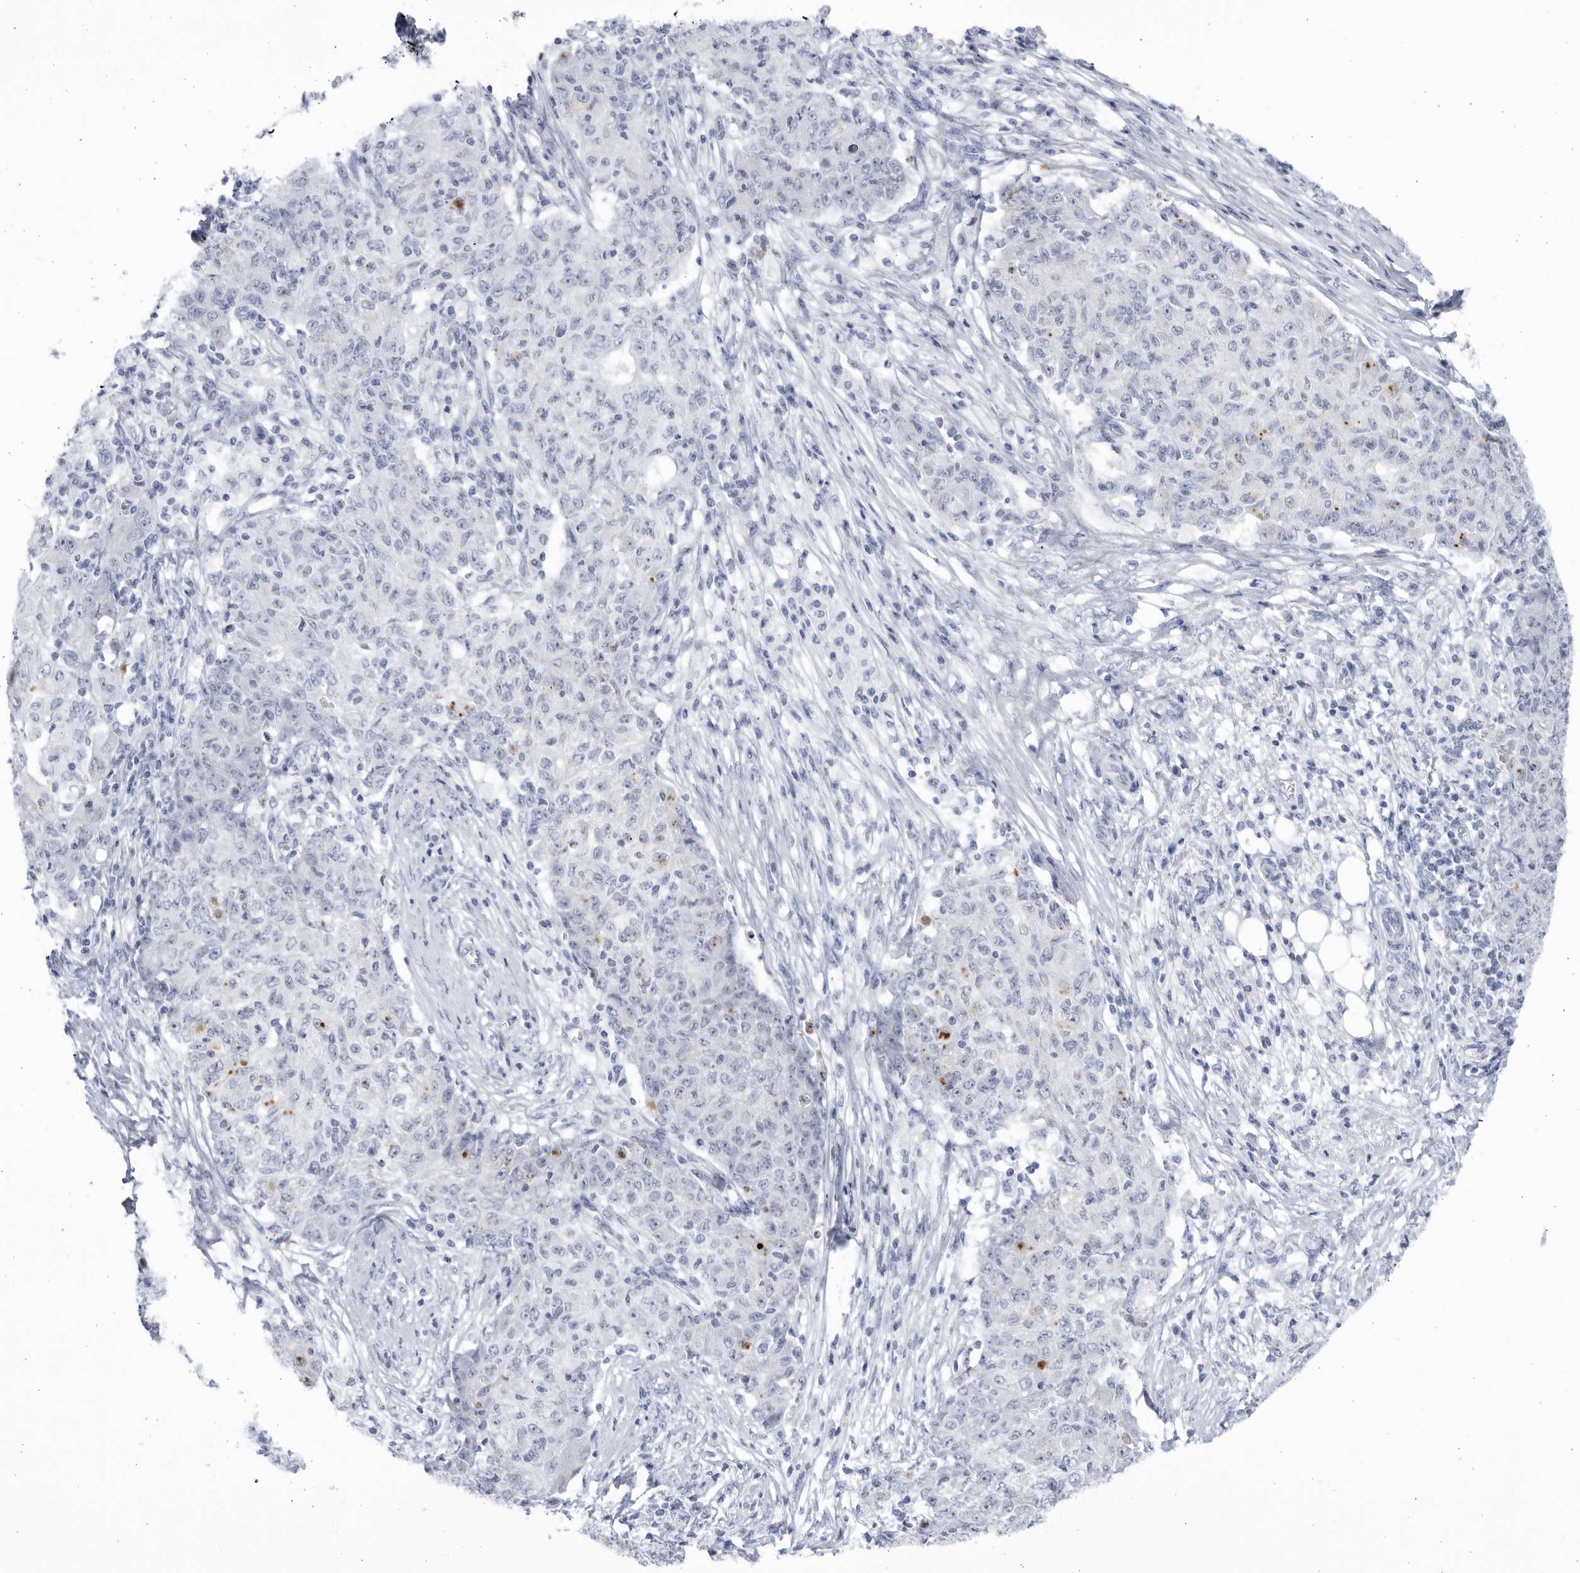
{"staining": {"intensity": "negative", "quantity": "none", "location": "none"}, "tissue": "ovarian cancer", "cell_type": "Tumor cells", "image_type": "cancer", "snomed": [{"axis": "morphology", "description": "Carcinoma, endometroid"}, {"axis": "topography", "description": "Ovary"}], "caption": "IHC photomicrograph of human endometroid carcinoma (ovarian) stained for a protein (brown), which reveals no positivity in tumor cells.", "gene": "CCDC181", "patient": {"sex": "female", "age": 42}}